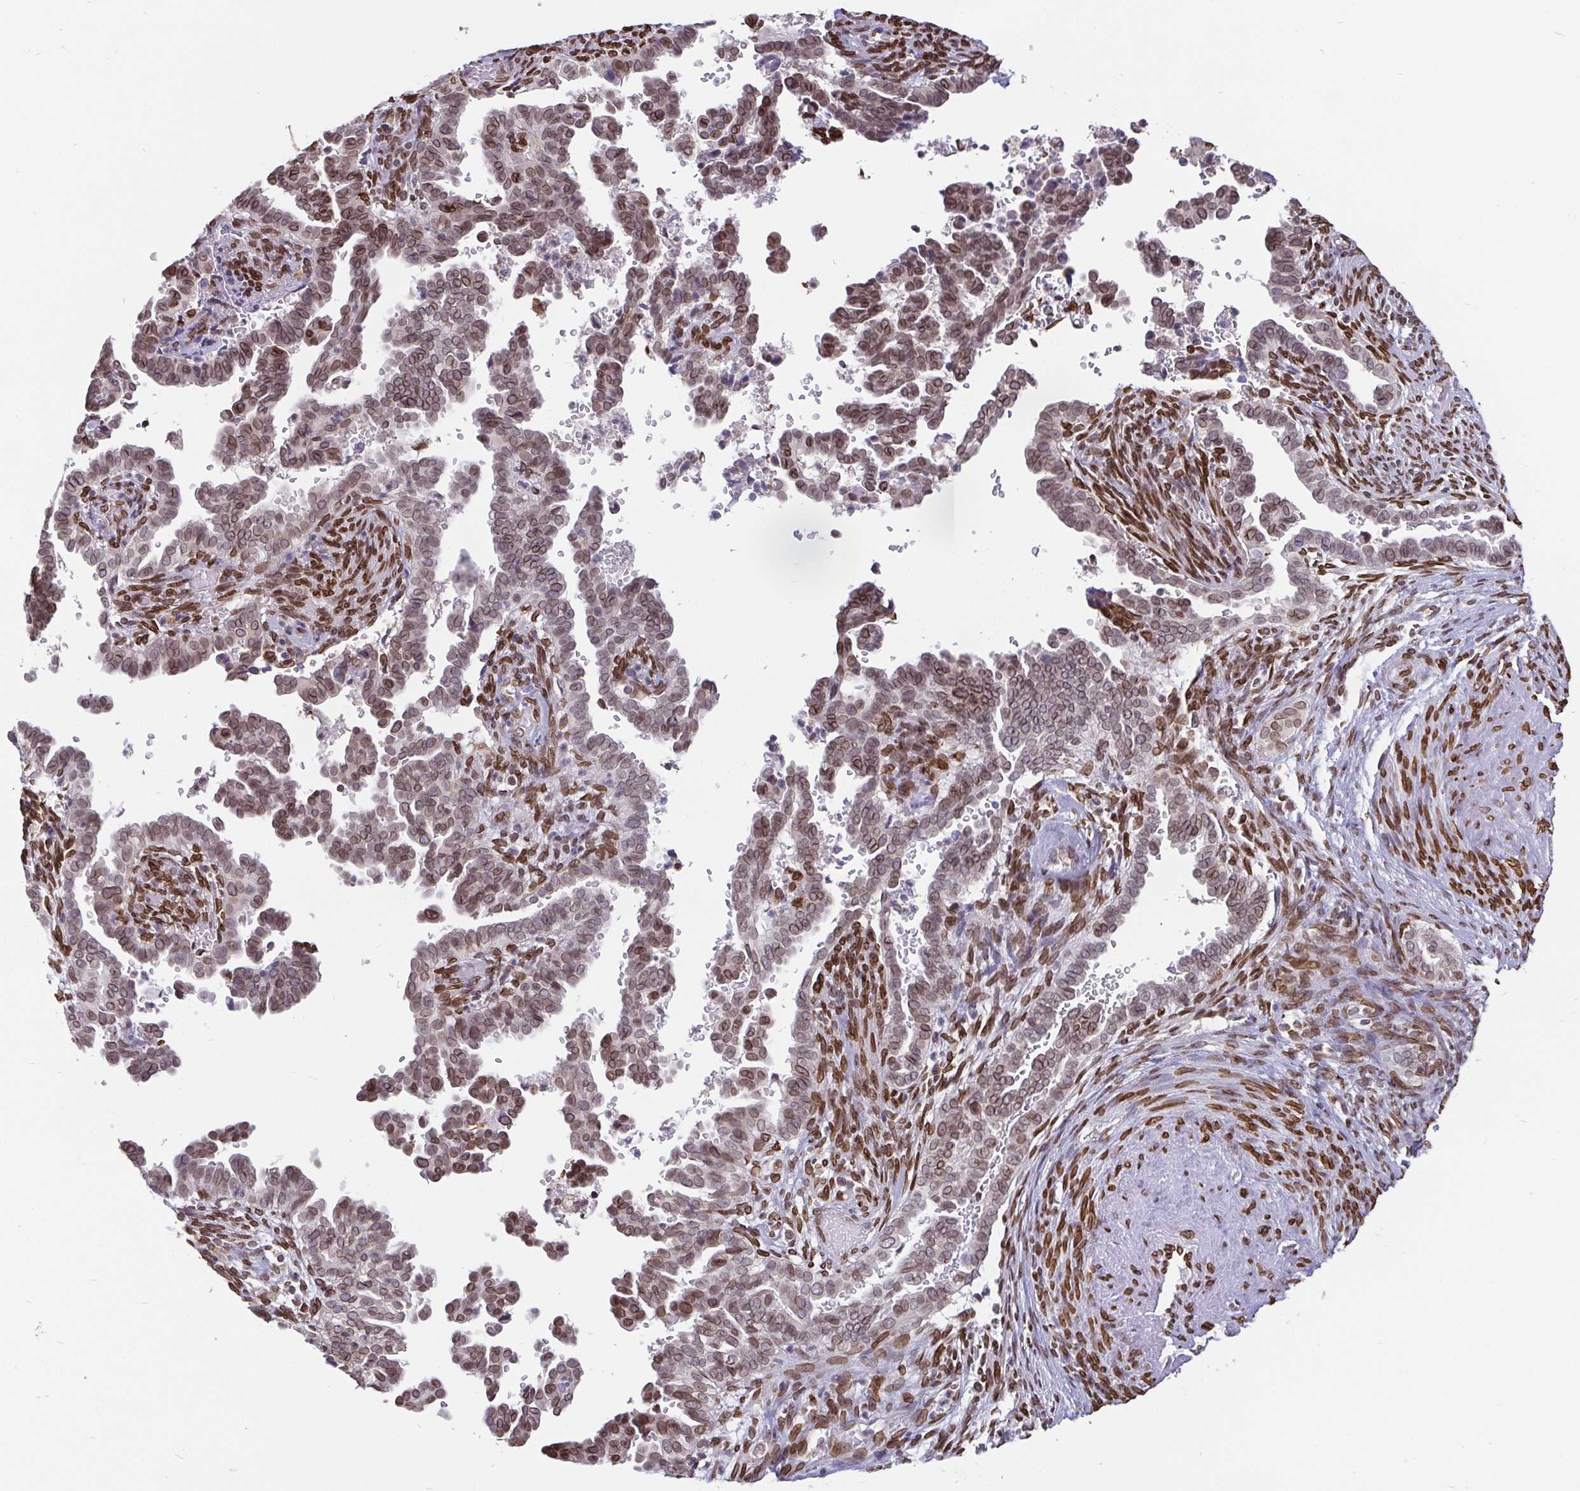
{"staining": {"intensity": "moderate", "quantity": ">75%", "location": "cytoplasmic/membranous,nuclear"}, "tissue": "cervical cancer", "cell_type": "Tumor cells", "image_type": "cancer", "snomed": [{"axis": "morphology", "description": "Adenocarcinoma, NOS"}, {"axis": "morphology", "description": "Adenocarcinoma, Low grade"}, {"axis": "topography", "description": "Cervix"}], "caption": "Tumor cells display moderate cytoplasmic/membranous and nuclear expression in about >75% of cells in adenocarcinoma (low-grade) (cervical). Nuclei are stained in blue.", "gene": "EMD", "patient": {"sex": "female", "age": 35}}